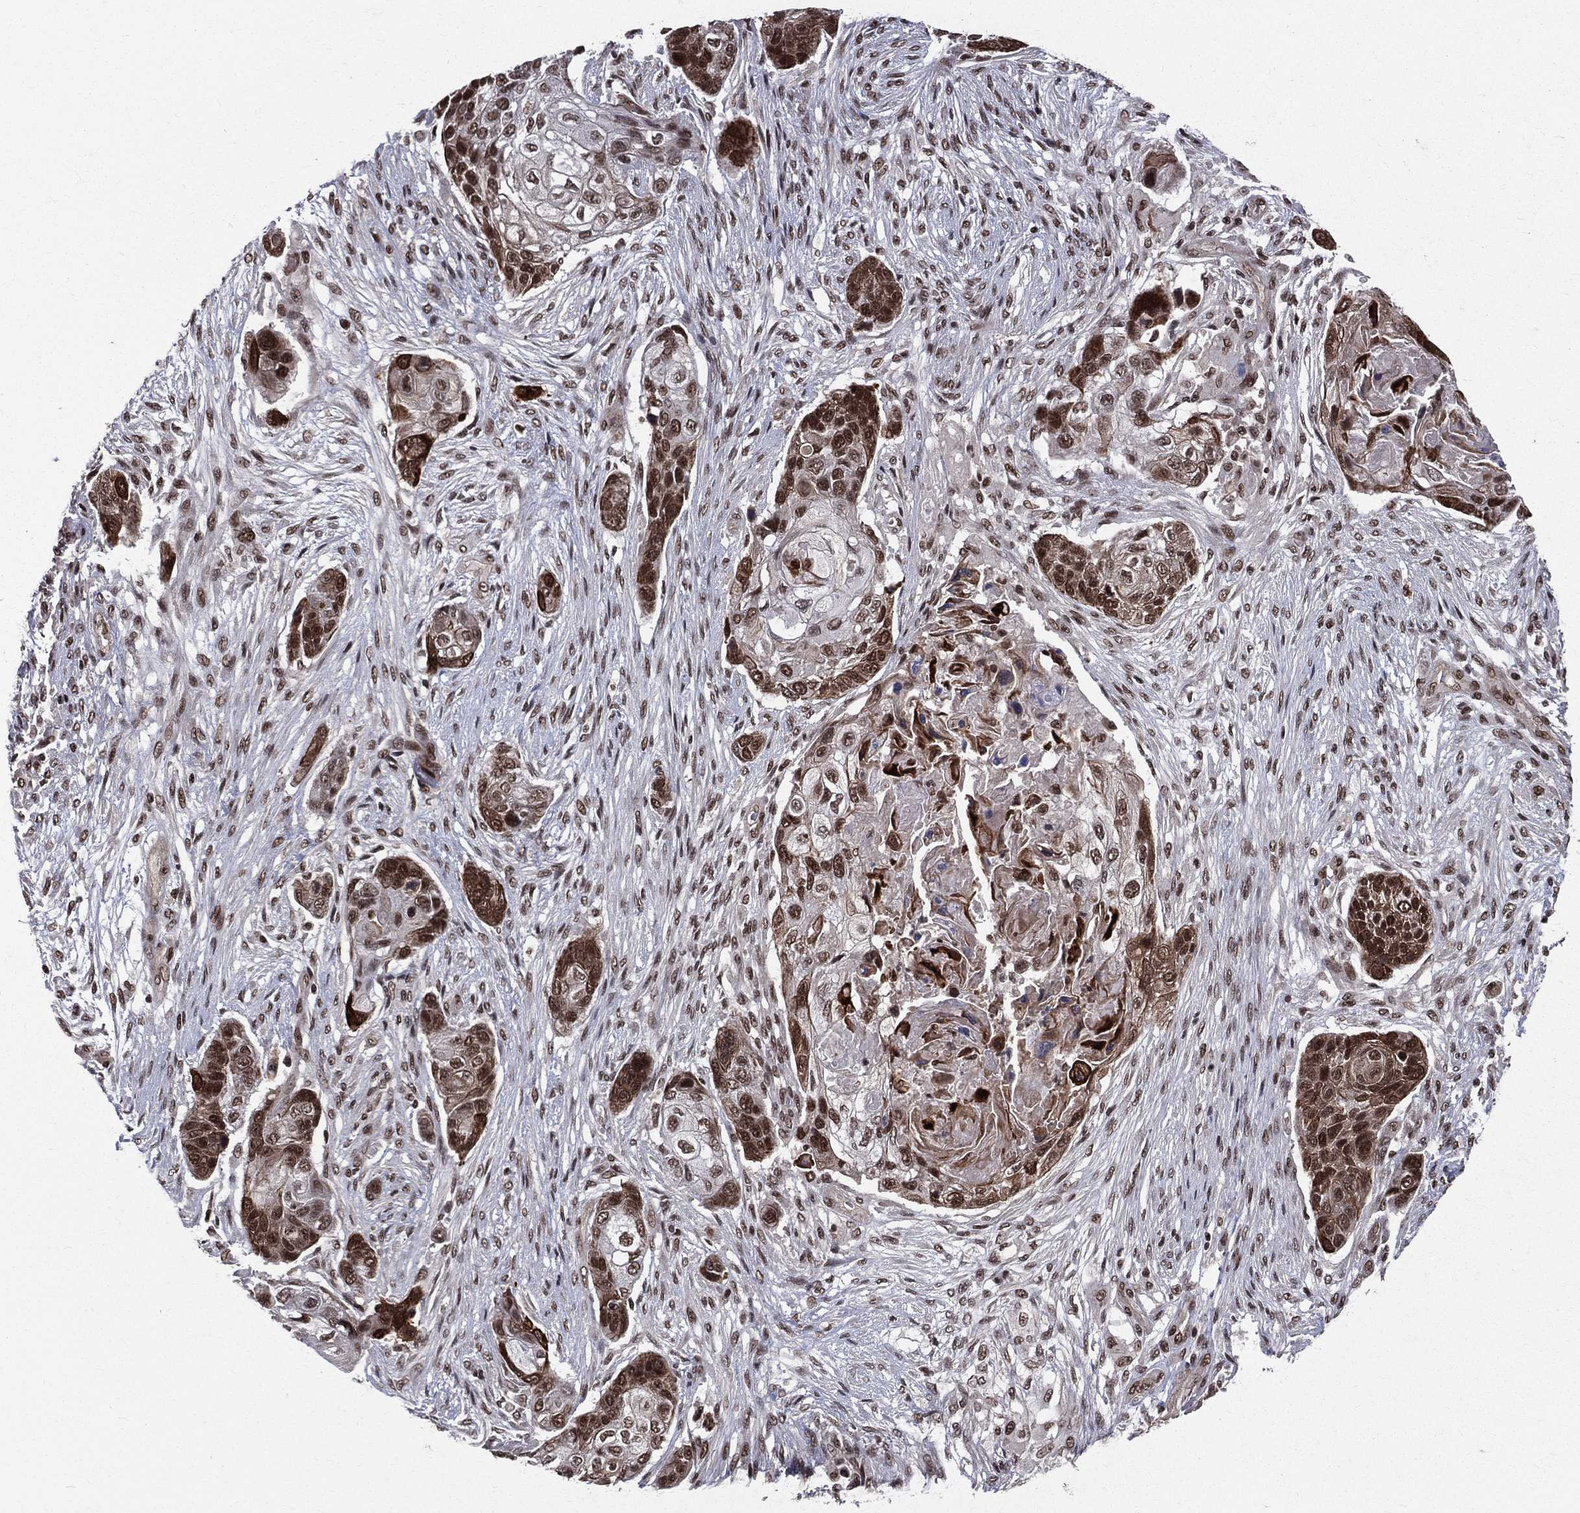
{"staining": {"intensity": "strong", "quantity": "25%-75%", "location": "nuclear"}, "tissue": "lung cancer", "cell_type": "Tumor cells", "image_type": "cancer", "snomed": [{"axis": "morphology", "description": "Squamous cell carcinoma, NOS"}, {"axis": "topography", "description": "Lung"}], "caption": "A high amount of strong nuclear expression is present in approximately 25%-75% of tumor cells in lung cancer (squamous cell carcinoma) tissue.", "gene": "SMC3", "patient": {"sex": "male", "age": 69}}